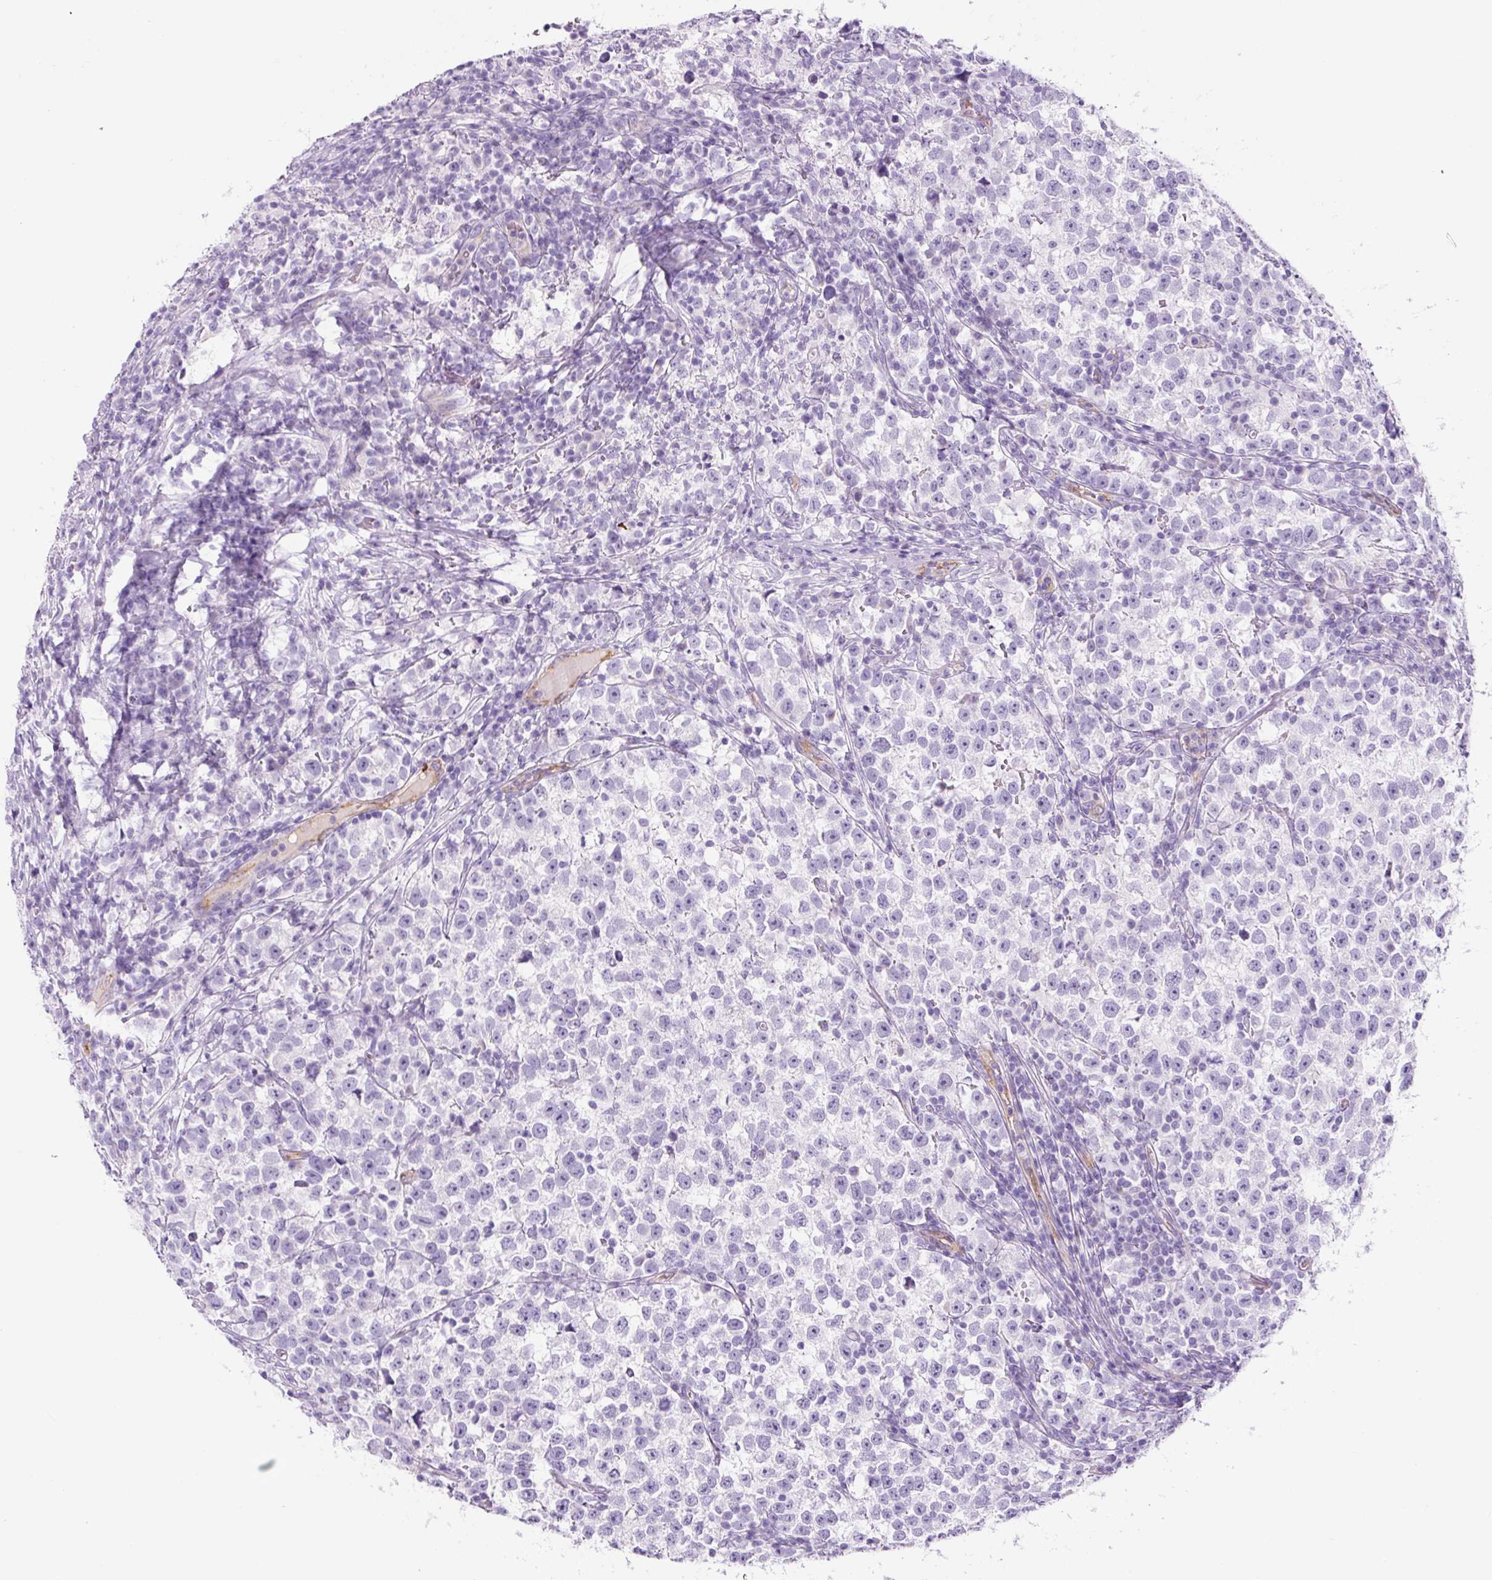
{"staining": {"intensity": "negative", "quantity": "none", "location": "none"}, "tissue": "testis cancer", "cell_type": "Tumor cells", "image_type": "cancer", "snomed": [{"axis": "morphology", "description": "Normal tissue, NOS"}, {"axis": "morphology", "description": "Seminoma, NOS"}, {"axis": "topography", "description": "Testis"}], "caption": "Immunohistochemical staining of testis cancer demonstrates no significant expression in tumor cells. Brightfield microscopy of immunohistochemistry stained with DAB (3,3'-diaminobenzidine) (brown) and hematoxylin (blue), captured at high magnification.", "gene": "RSPO4", "patient": {"sex": "male", "age": 43}}